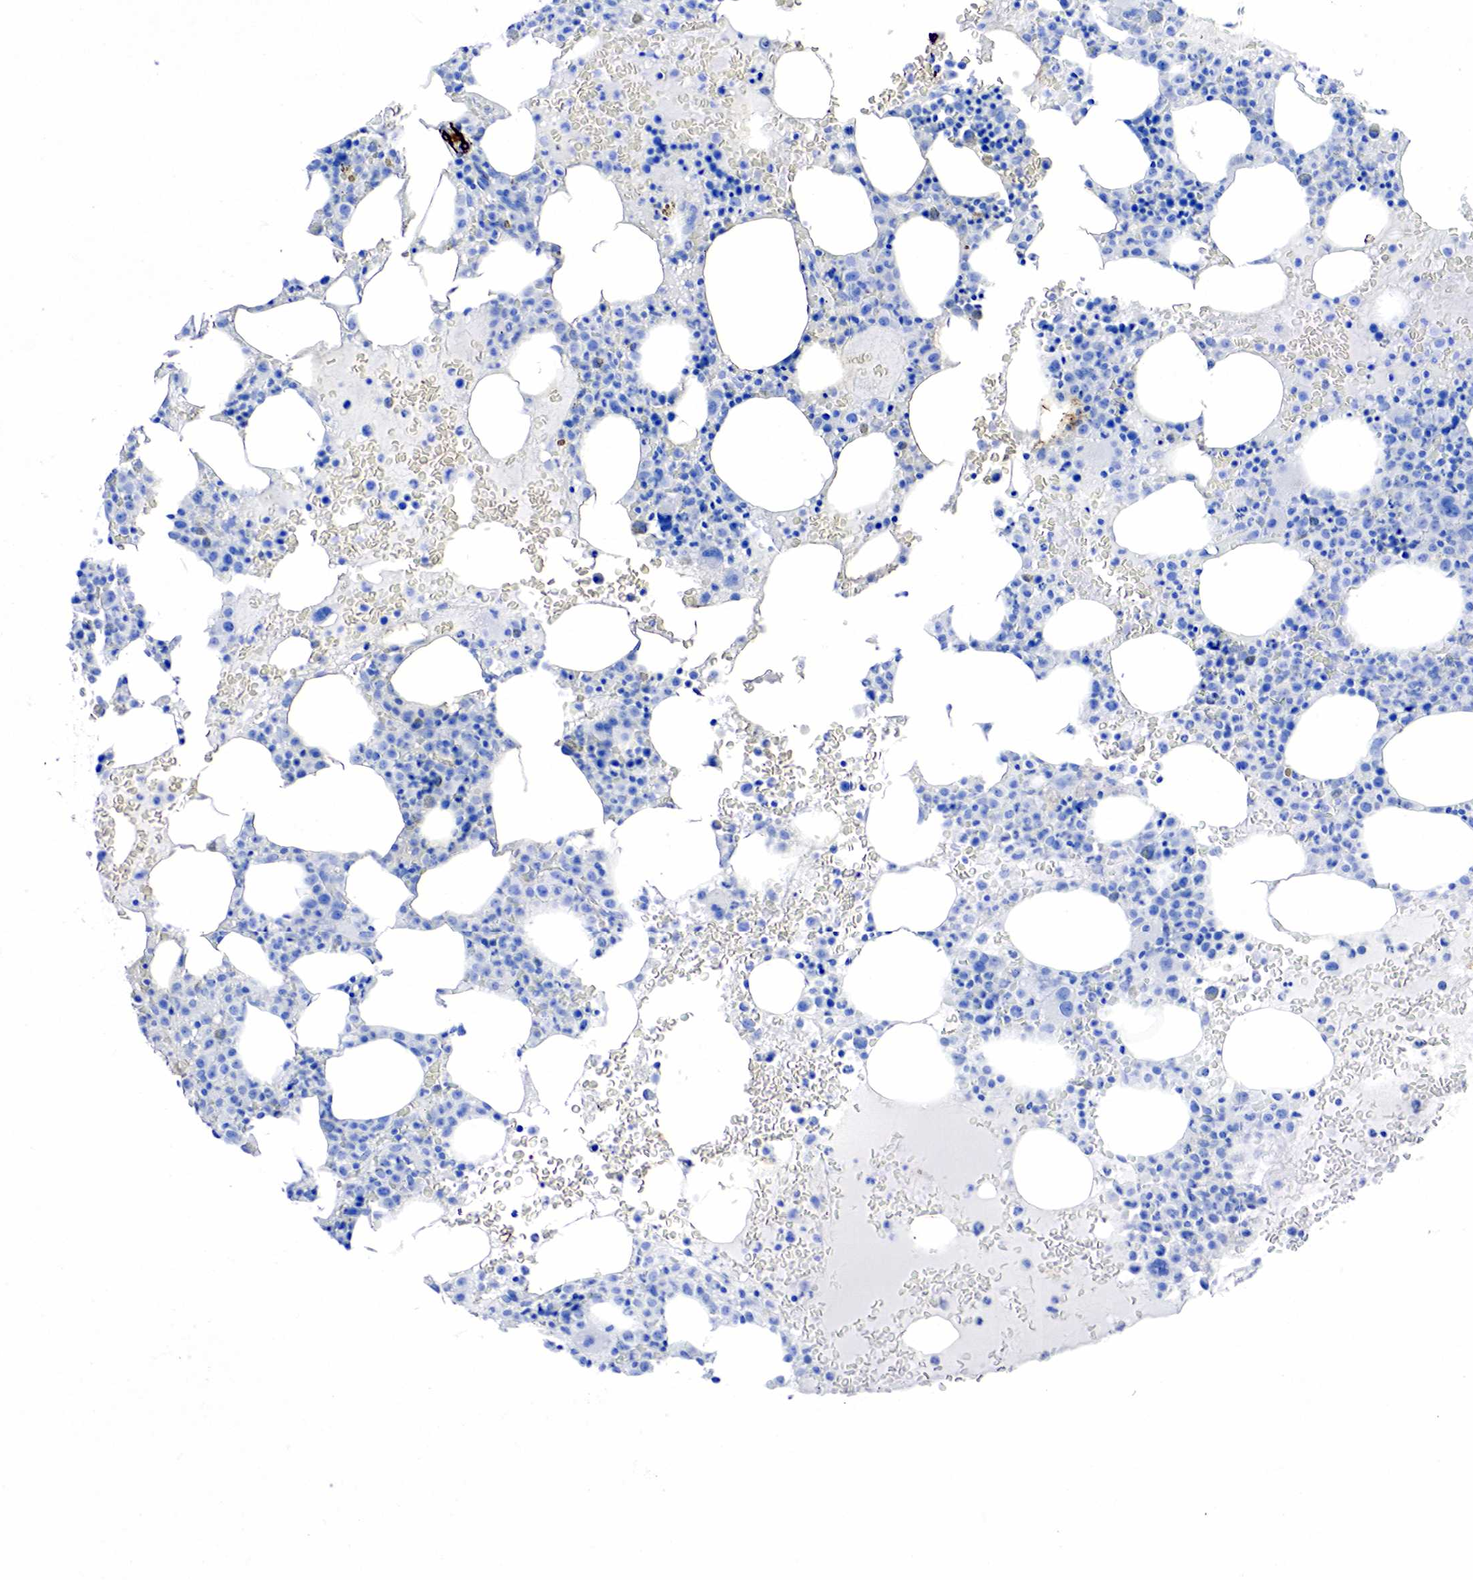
{"staining": {"intensity": "negative", "quantity": "none", "location": "none"}, "tissue": "bone marrow", "cell_type": "Hematopoietic cells", "image_type": "normal", "snomed": [{"axis": "morphology", "description": "Normal tissue, NOS"}, {"axis": "topography", "description": "Bone marrow"}], "caption": "A photomicrograph of bone marrow stained for a protein demonstrates no brown staining in hematopoietic cells. (DAB (3,3'-diaminobenzidine) immunohistochemistry (IHC), high magnification).", "gene": "ACTA2", "patient": {"sex": "female", "age": 88}}